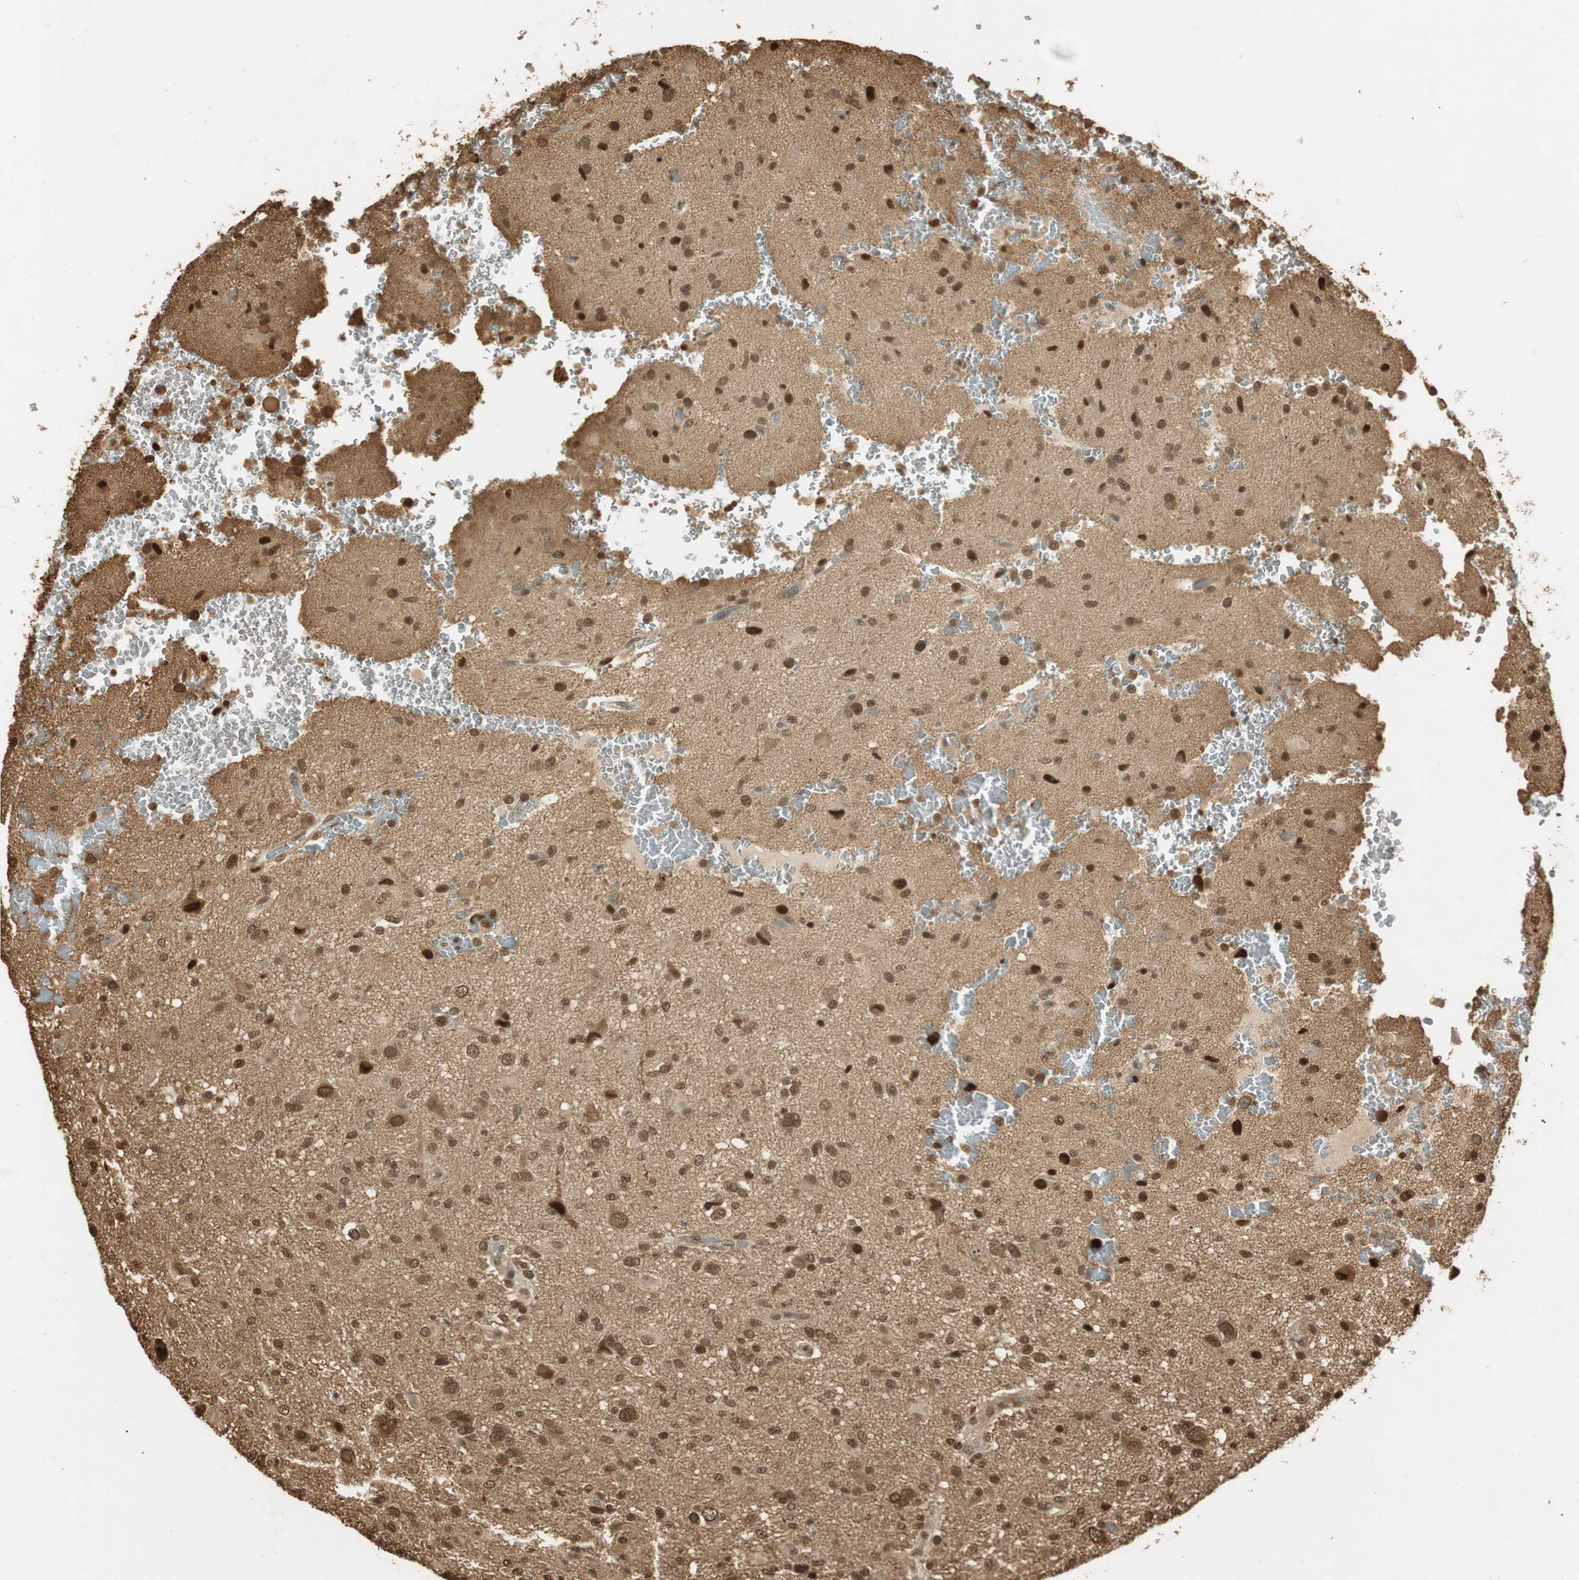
{"staining": {"intensity": "strong", "quantity": ">75%", "location": "cytoplasmic/membranous,nuclear"}, "tissue": "glioma", "cell_type": "Tumor cells", "image_type": "cancer", "snomed": [{"axis": "morphology", "description": "Glioma, malignant, High grade"}, {"axis": "topography", "description": "Brain"}], "caption": "Immunohistochemistry micrograph of high-grade glioma (malignant) stained for a protein (brown), which shows high levels of strong cytoplasmic/membranous and nuclear expression in about >75% of tumor cells.", "gene": "RPA3", "patient": {"sex": "male", "age": 71}}